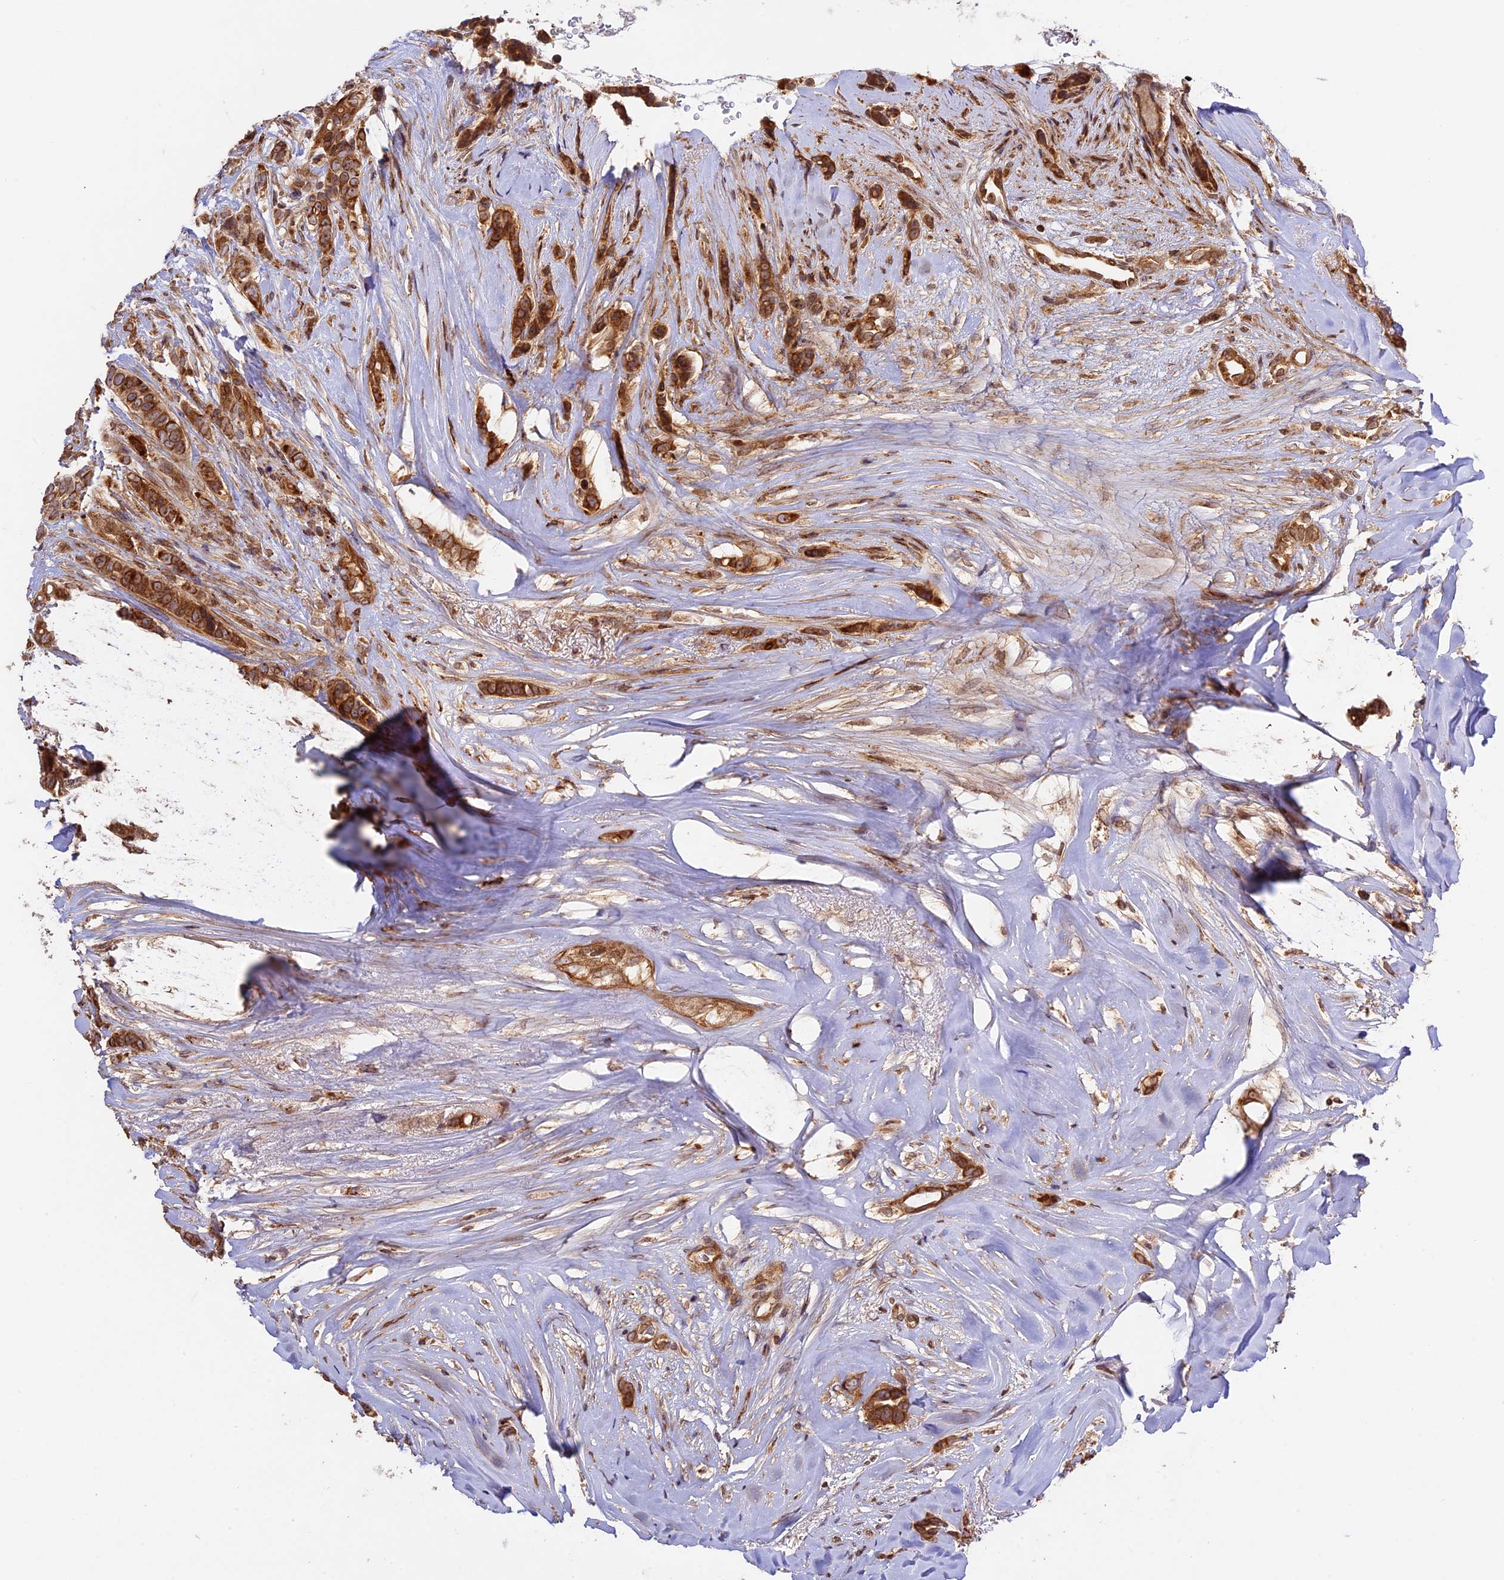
{"staining": {"intensity": "moderate", "quantity": ">75%", "location": "cytoplasmic/membranous"}, "tissue": "breast cancer", "cell_type": "Tumor cells", "image_type": "cancer", "snomed": [{"axis": "morphology", "description": "Lobular carcinoma"}, {"axis": "topography", "description": "Breast"}], "caption": "DAB (3,3'-diaminobenzidine) immunohistochemical staining of lobular carcinoma (breast) exhibits moderate cytoplasmic/membranous protein staining in about >75% of tumor cells. Nuclei are stained in blue.", "gene": "DGKH", "patient": {"sex": "female", "age": 51}}